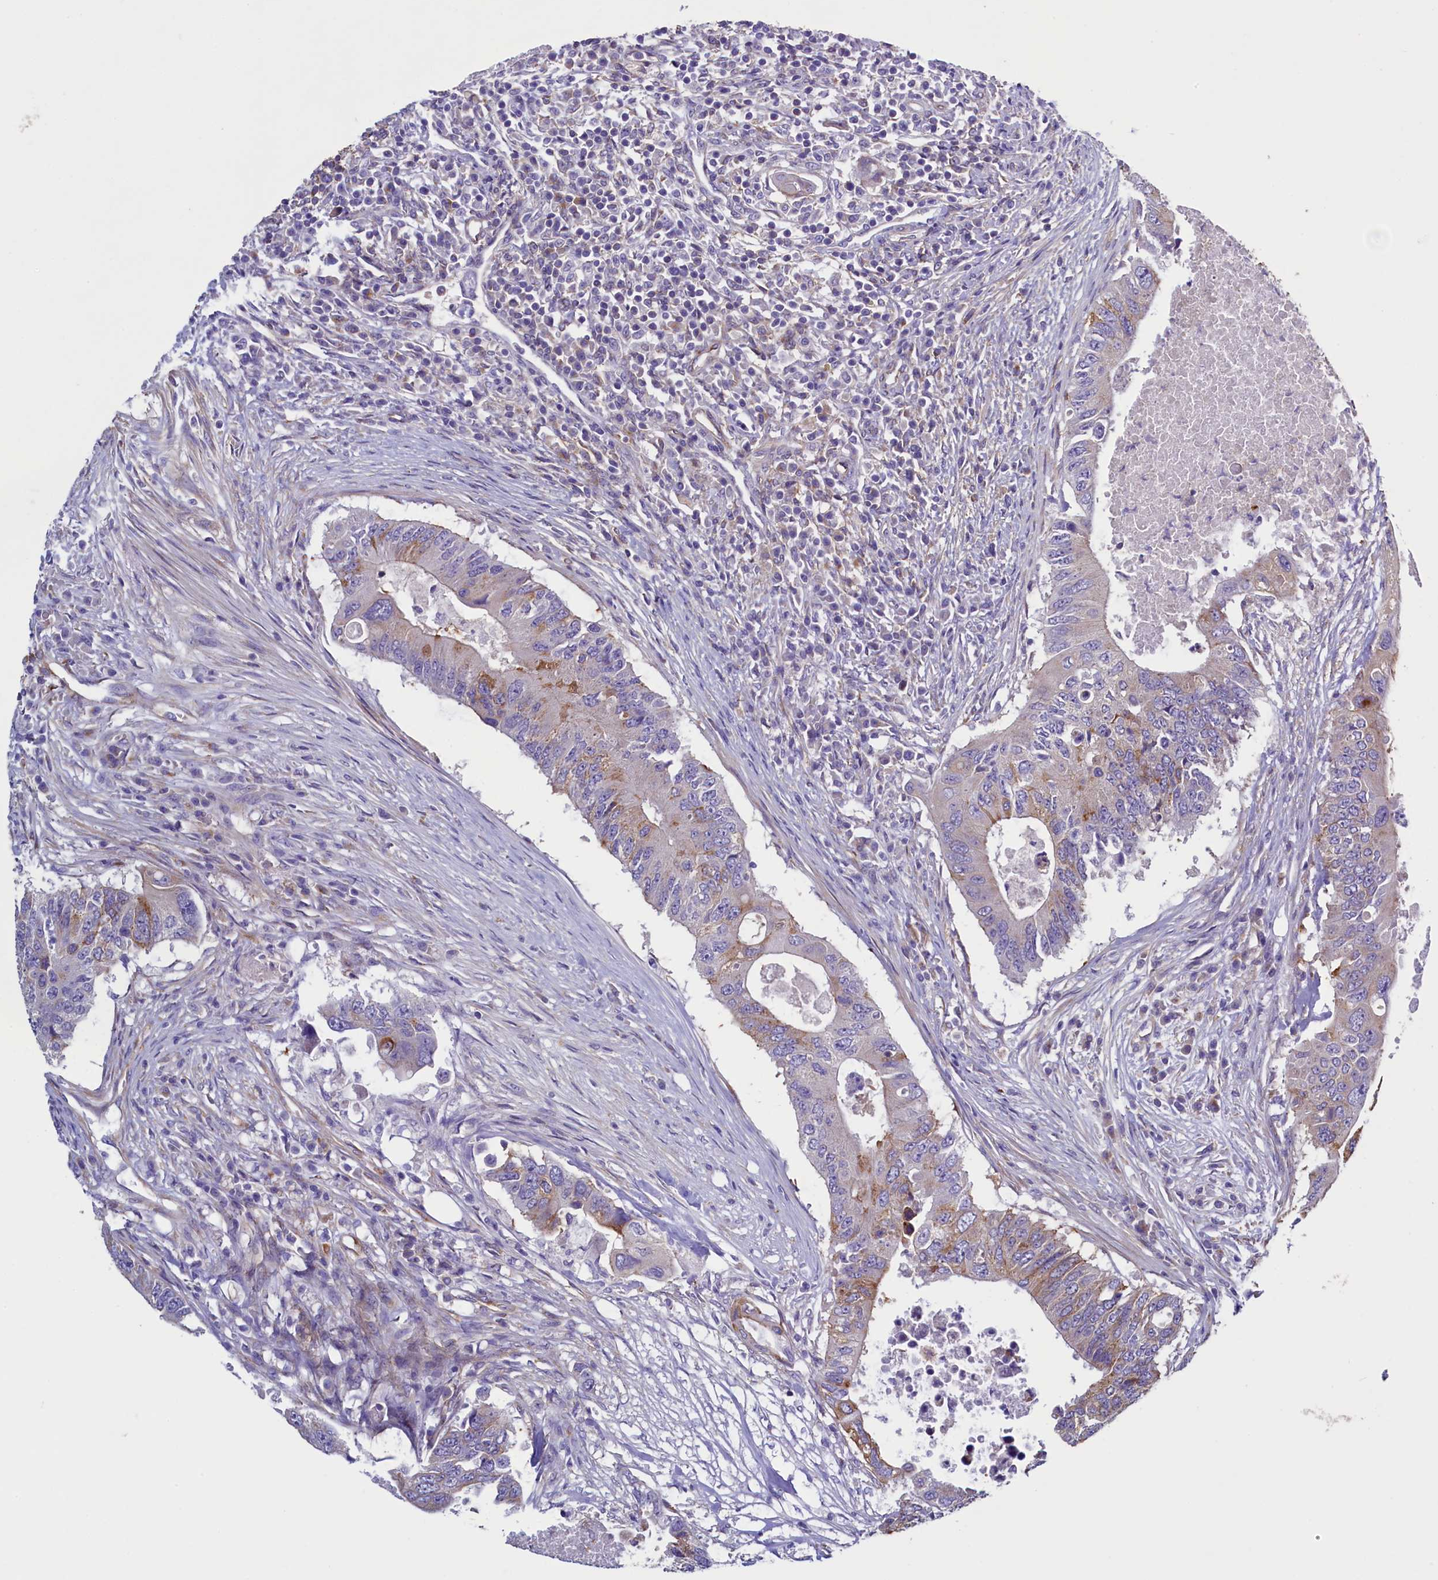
{"staining": {"intensity": "moderate", "quantity": "<25%", "location": "cytoplasmic/membranous"}, "tissue": "colorectal cancer", "cell_type": "Tumor cells", "image_type": "cancer", "snomed": [{"axis": "morphology", "description": "Adenocarcinoma, NOS"}, {"axis": "topography", "description": "Colon"}], "caption": "Immunohistochemical staining of colorectal cancer (adenocarcinoma) reveals moderate cytoplasmic/membranous protein positivity in approximately <25% of tumor cells.", "gene": "GPR21", "patient": {"sex": "male", "age": 71}}